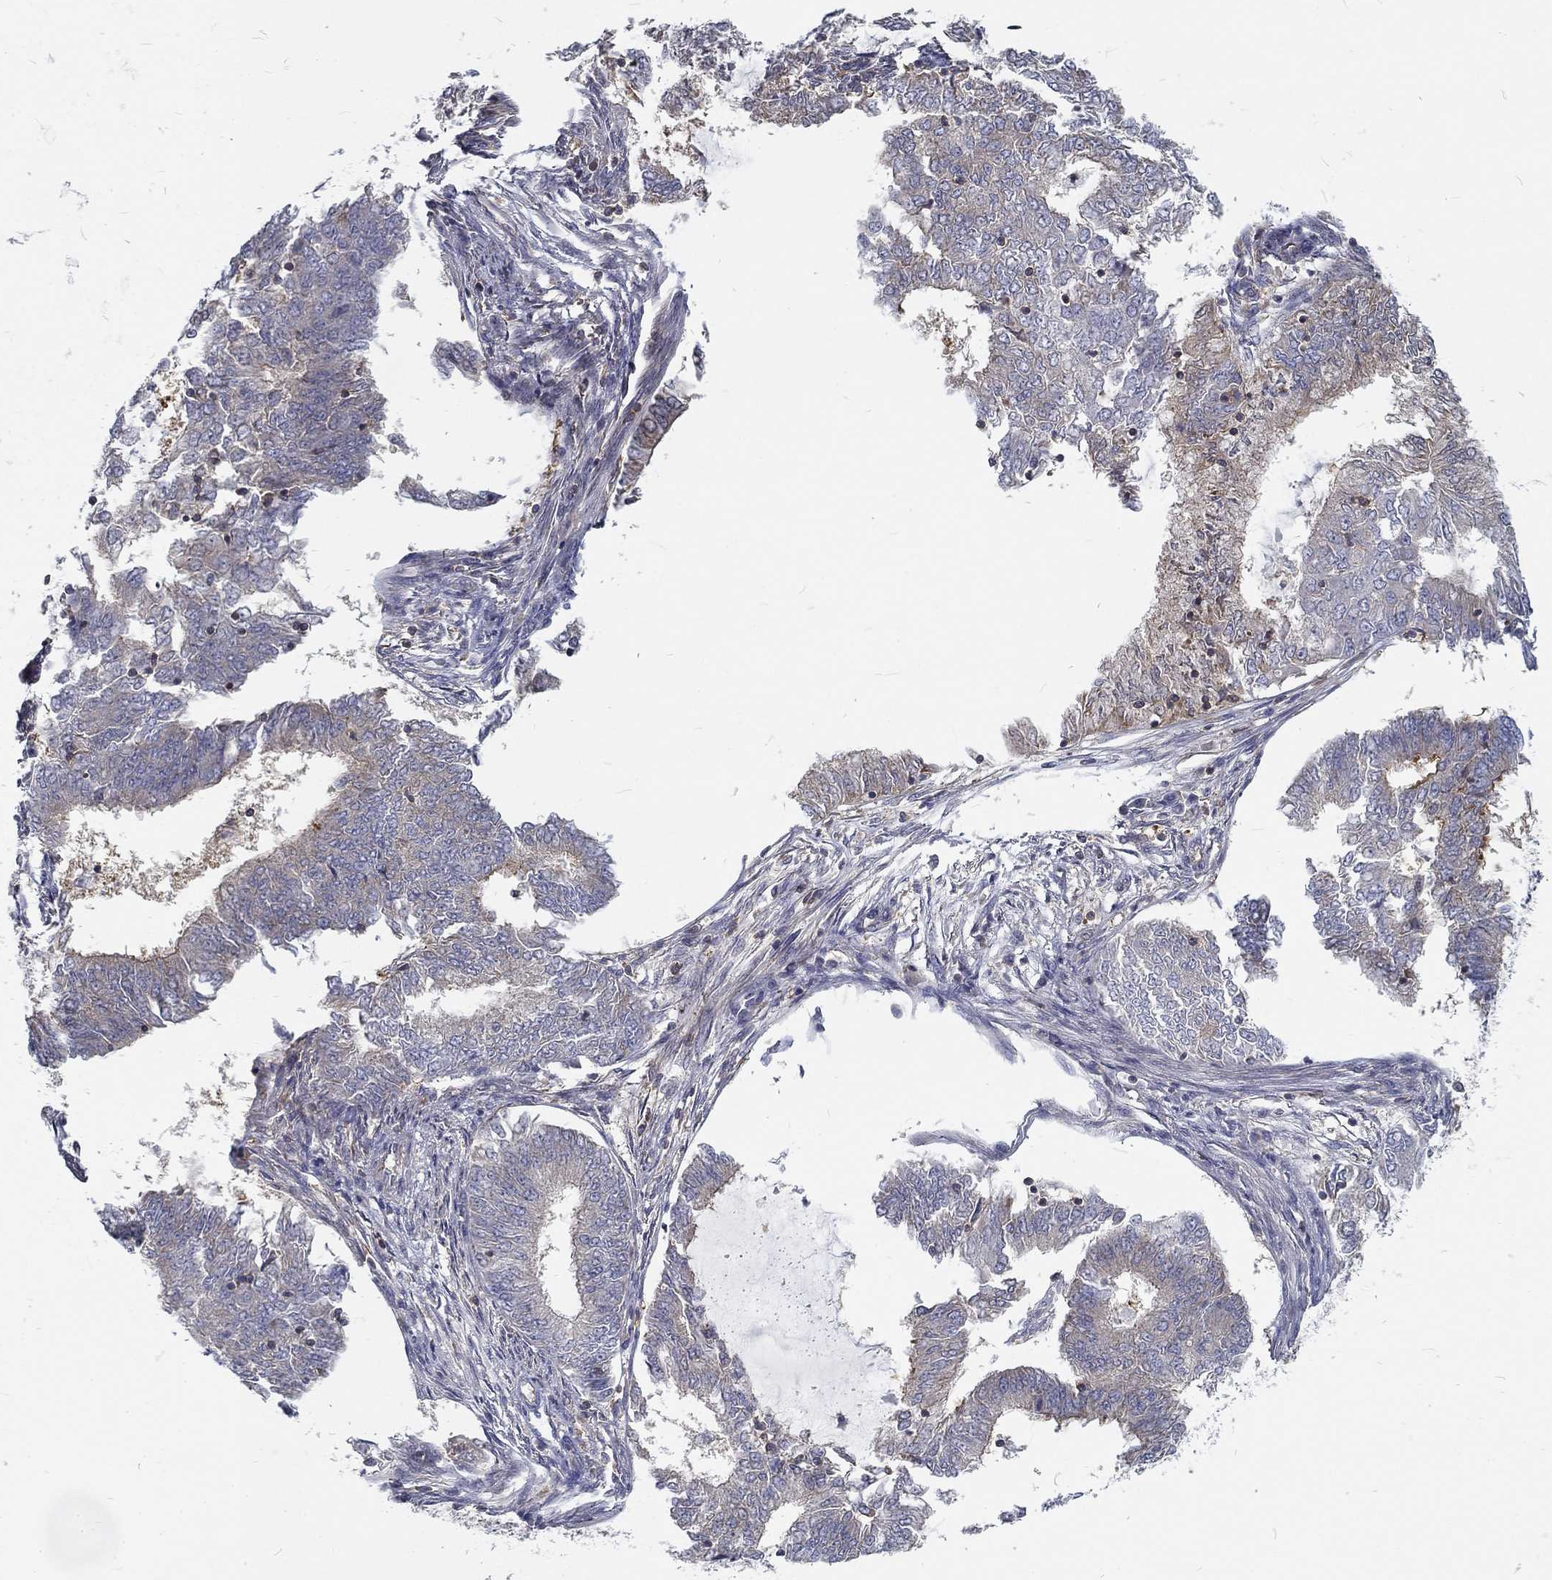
{"staining": {"intensity": "moderate", "quantity": "<25%", "location": "cytoplasmic/membranous"}, "tissue": "endometrial cancer", "cell_type": "Tumor cells", "image_type": "cancer", "snomed": [{"axis": "morphology", "description": "Adenocarcinoma, NOS"}, {"axis": "topography", "description": "Endometrium"}], "caption": "Adenocarcinoma (endometrial) was stained to show a protein in brown. There is low levels of moderate cytoplasmic/membranous positivity in approximately <25% of tumor cells. (DAB IHC, brown staining for protein, blue staining for nuclei).", "gene": "MTMR11", "patient": {"sex": "female", "age": 62}}